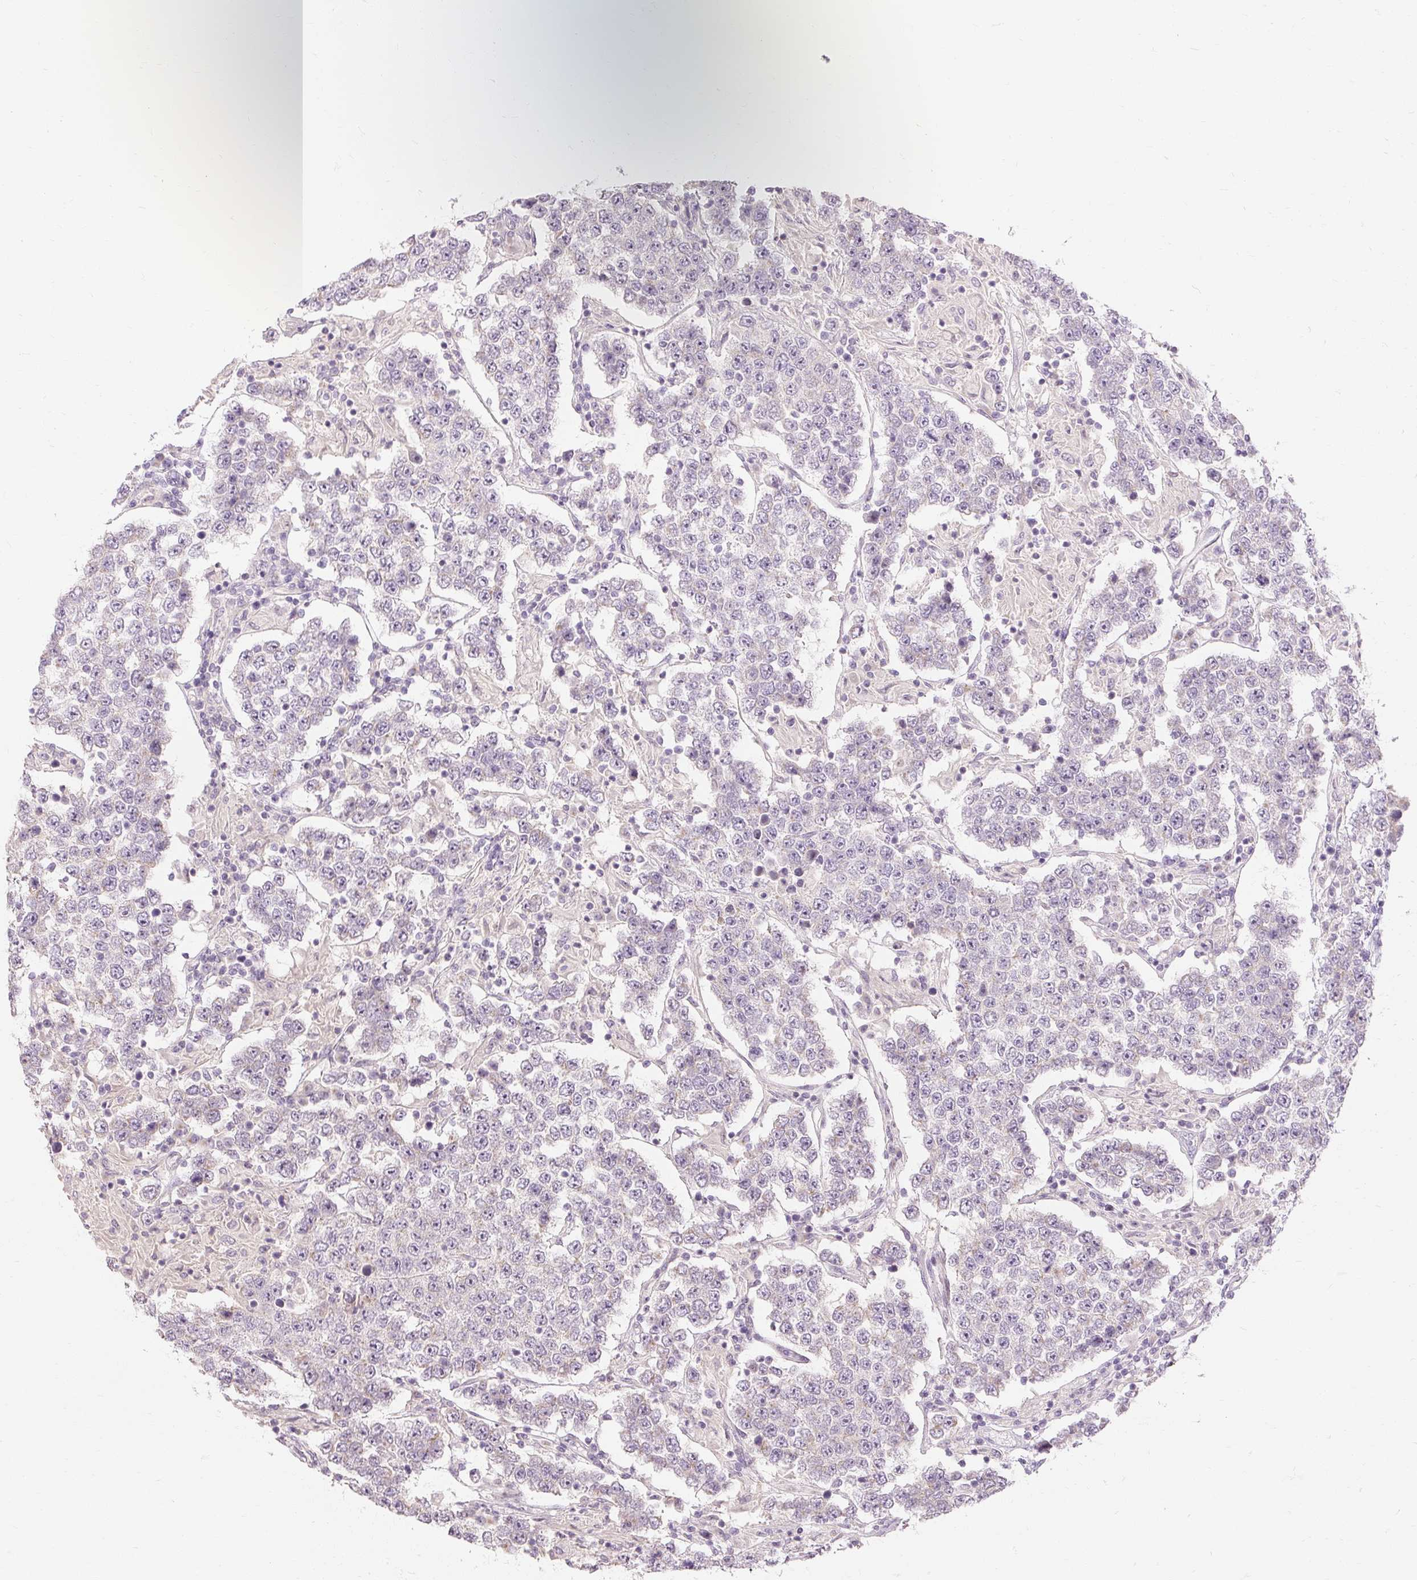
{"staining": {"intensity": "negative", "quantity": "none", "location": "none"}, "tissue": "testis cancer", "cell_type": "Tumor cells", "image_type": "cancer", "snomed": [{"axis": "morphology", "description": "Normal tissue, NOS"}, {"axis": "morphology", "description": "Urothelial carcinoma, High grade"}, {"axis": "morphology", "description": "Seminoma, NOS"}, {"axis": "morphology", "description": "Carcinoma, Embryonal, NOS"}, {"axis": "topography", "description": "Urinary bladder"}, {"axis": "topography", "description": "Testis"}], "caption": "Testis cancer (embryonal carcinoma) was stained to show a protein in brown. There is no significant staining in tumor cells.", "gene": "CAPN3", "patient": {"sex": "male", "age": 41}}